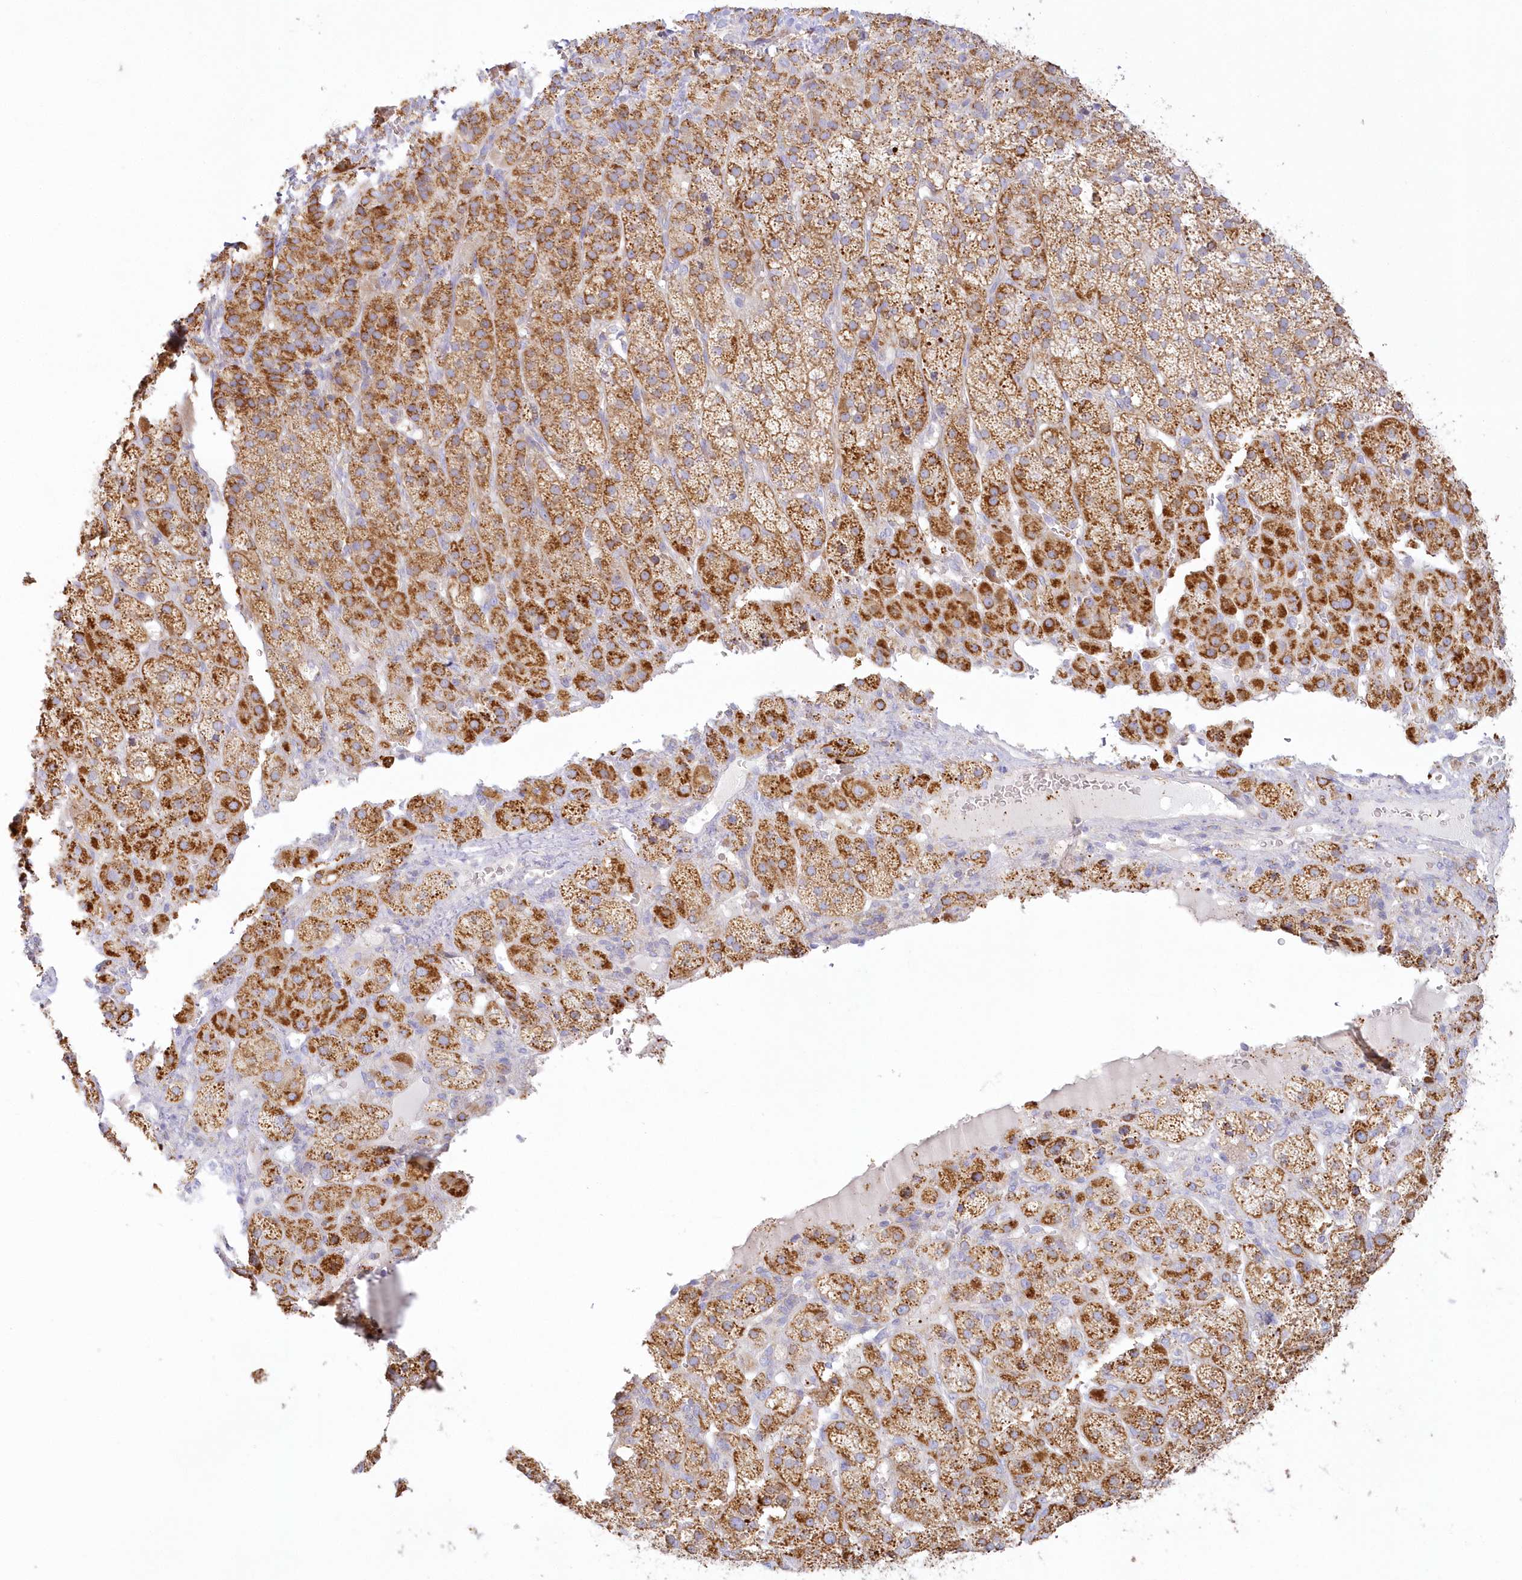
{"staining": {"intensity": "strong", "quantity": "25%-75%", "location": "cytoplasmic/membranous"}, "tissue": "adrenal gland", "cell_type": "Glandular cells", "image_type": "normal", "snomed": [{"axis": "morphology", "description": "Normal tissue, NOS"}, {"axis": "topography", "description": "Adrenal gland"}], "caption": "Brown immunohistochemical staining in unremarkable human adrenal gland exhibits strong cytoplasmic/membranous staining in approximately 25%-75% of glandular cells. (DAB IHC with brightfield microscopy, high magnification).", "gene": "TBC1D14", "patient": {"sex": "female", "age": 57}}